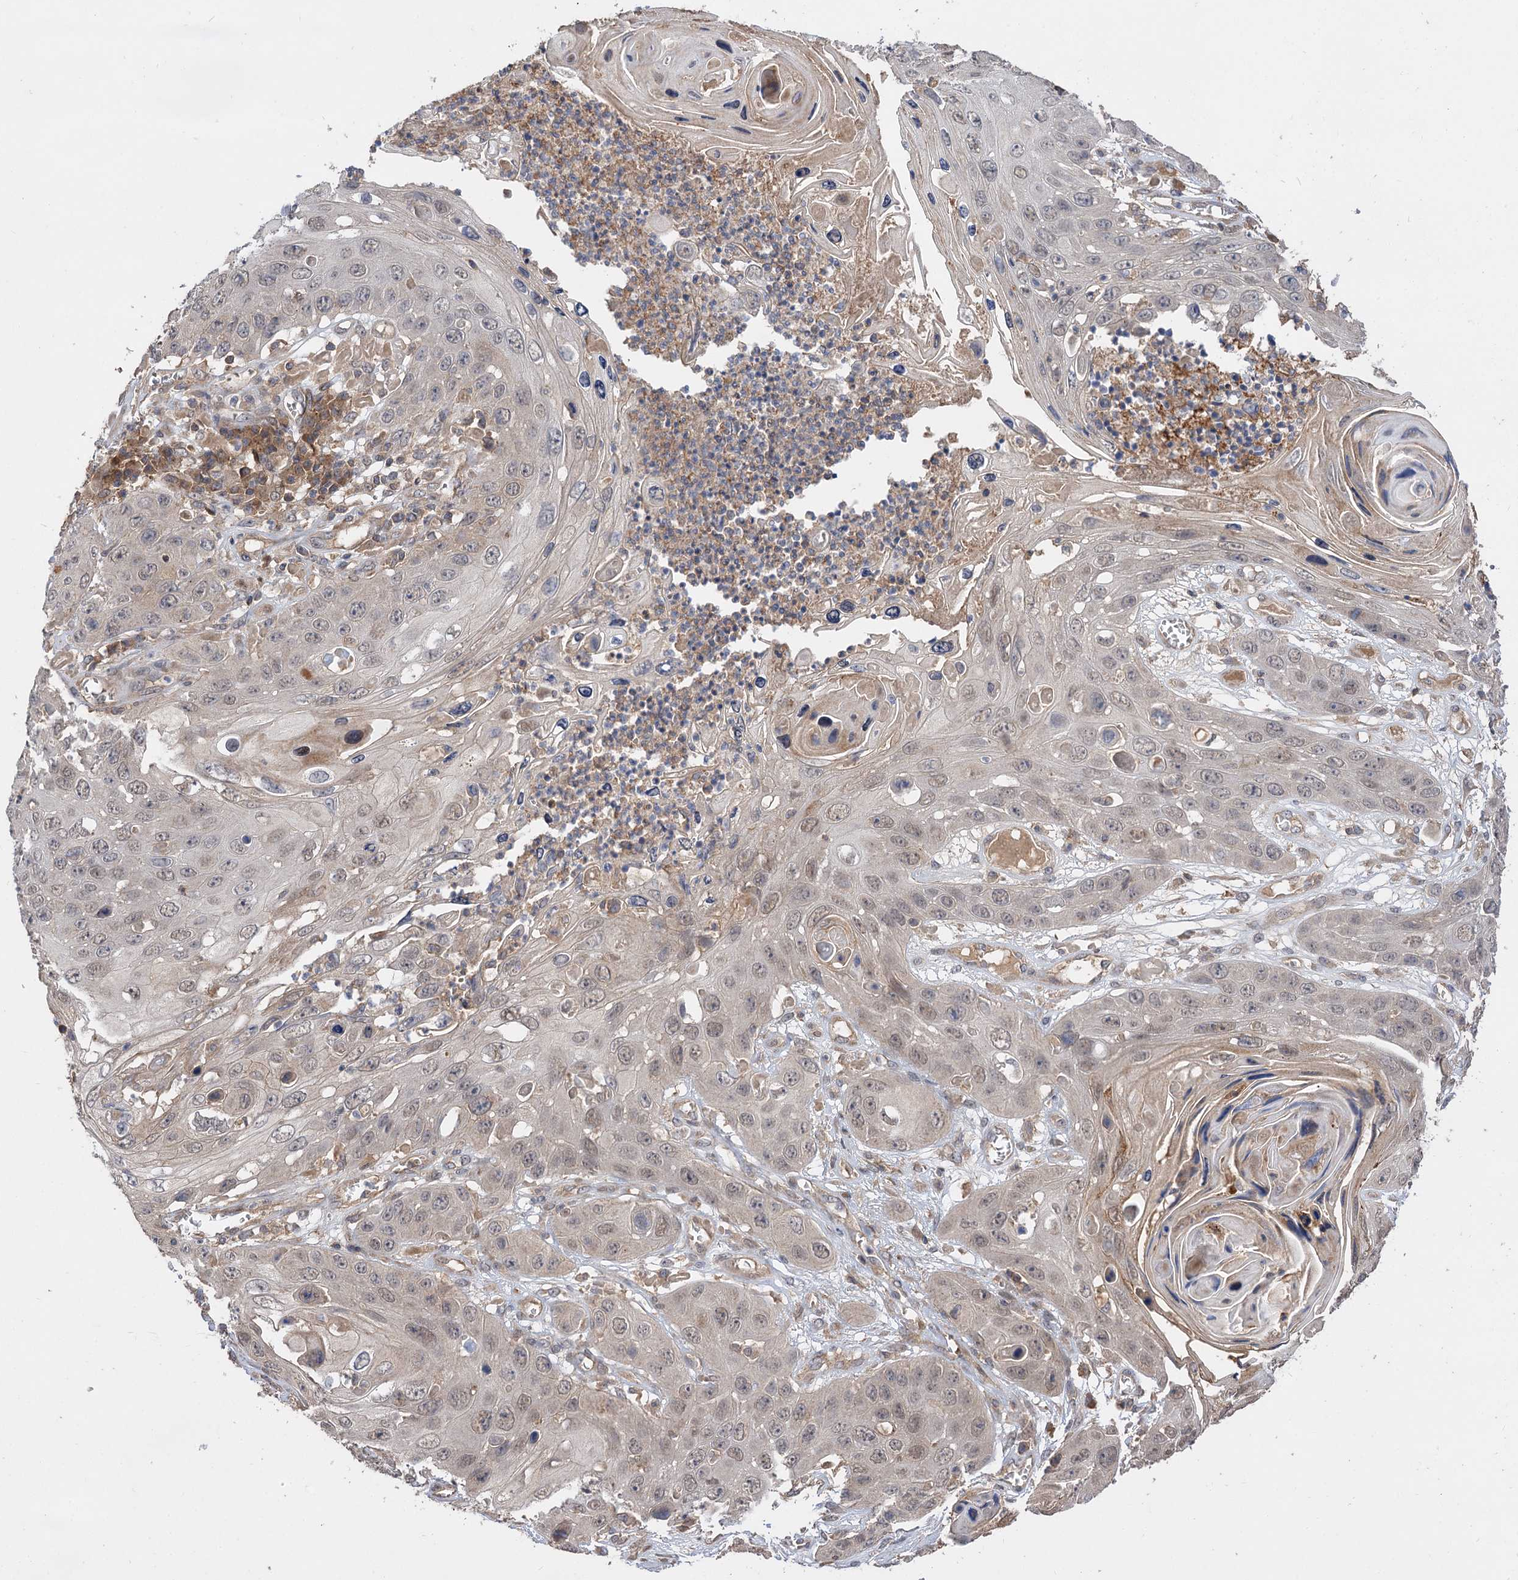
{"staining": {"intensity": "weak", "quantity": ">75%", "location": "nuclear"}, "tissue": "skin cancer", "cell_type": "Tumor cells", "image_type": "cancer", "snomed": [{"axis": "morphology", "description": "Squamous cell carcinoma, NOS"}, {"axis": "topography", "description": "Skin"}], "caption": "The immunohistochemical stain shows weak nuclear expression in tumor cells of squamous cell carcinoma (skin) tissue.", "gene": "FBXW8", "patient": {"sex": "male", "age": 55}}